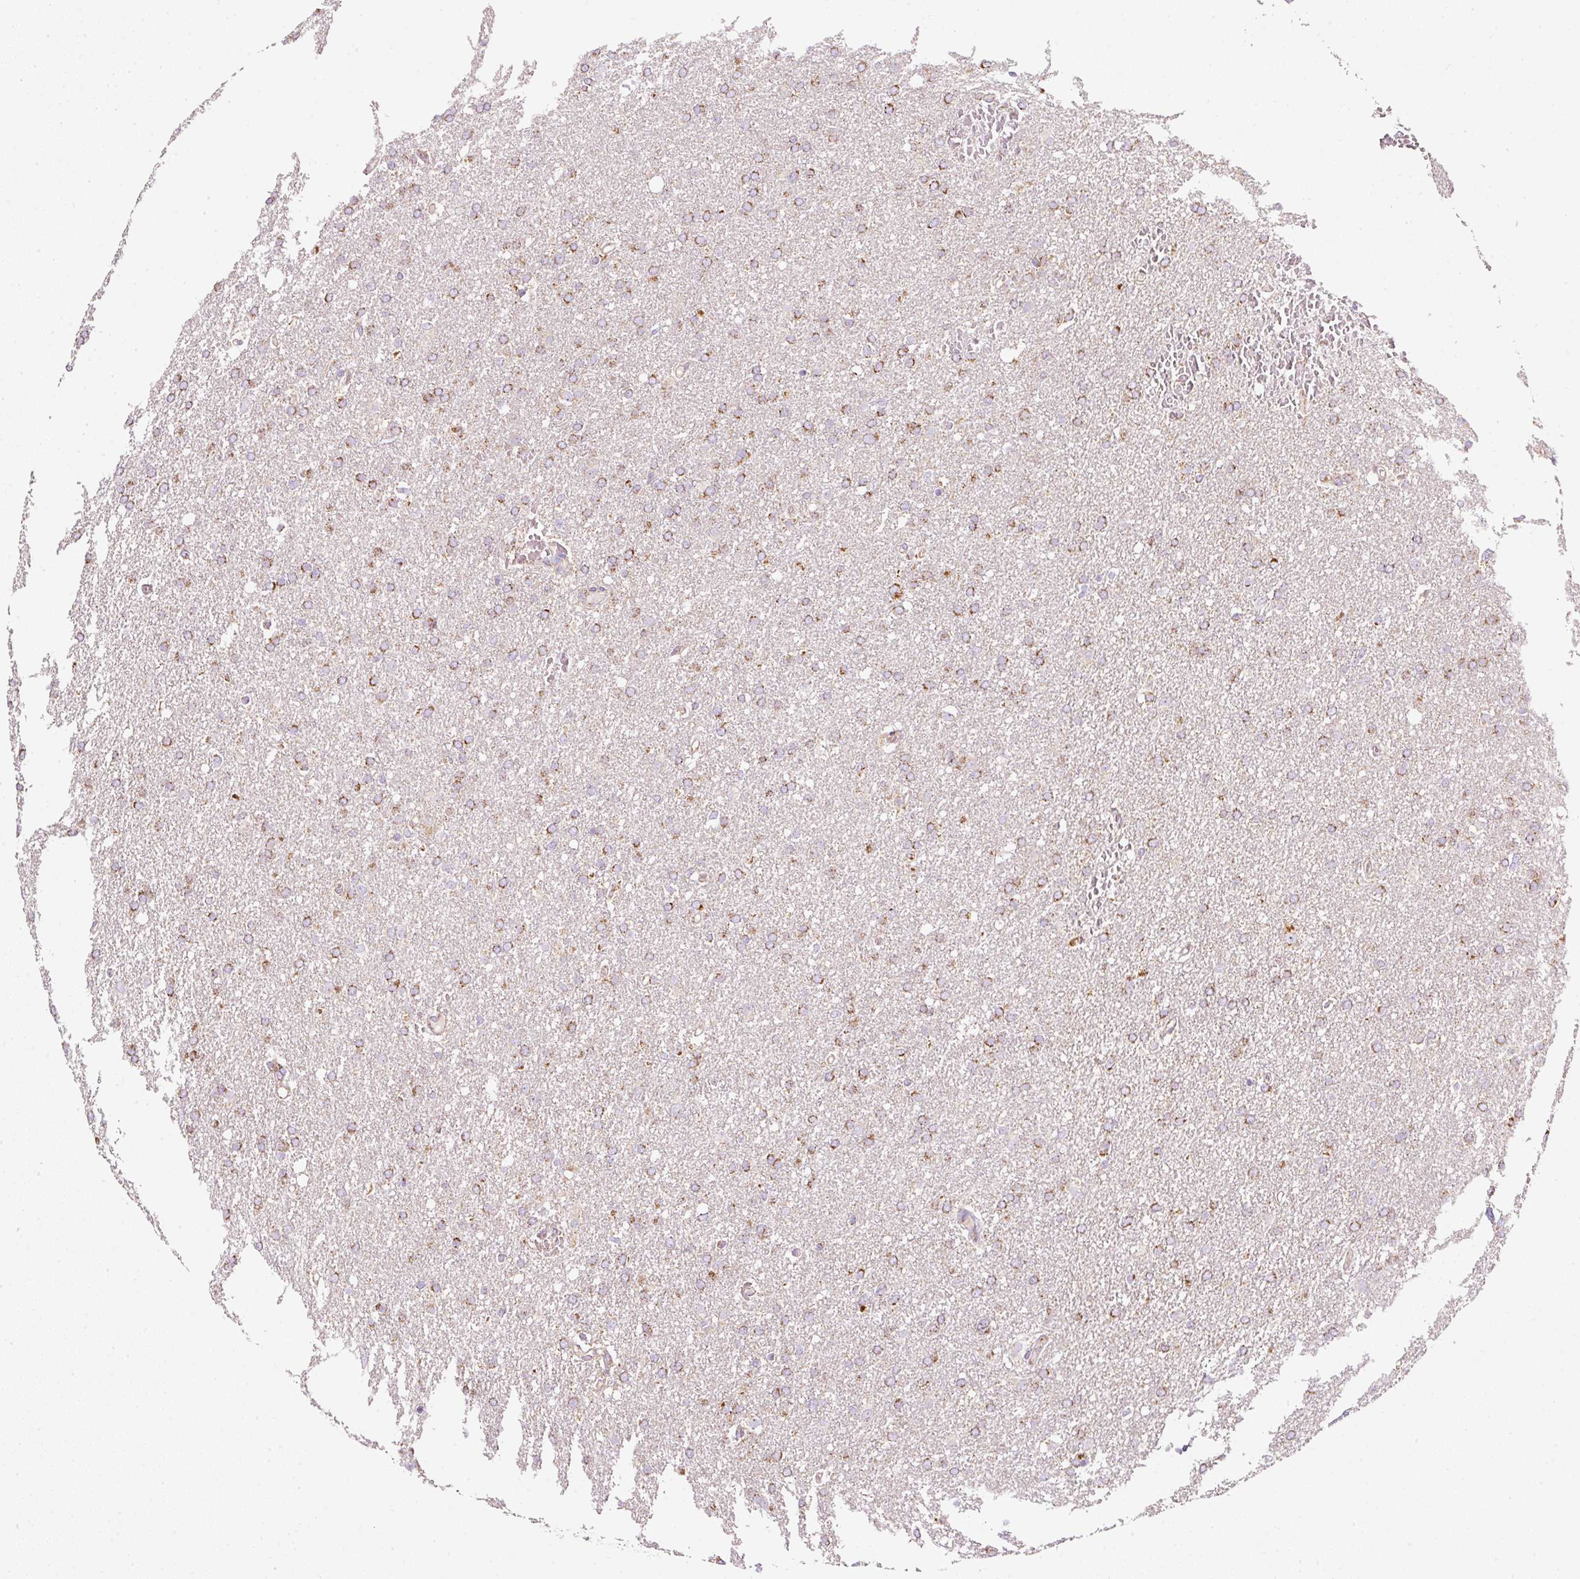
{"staining": {"intensity": "moderate", "quantity": ">75%", "location": "cytoplasmic/membranous"}, "tissue": "glioma", "cell_type": "Tumor cells", "image_type": "cancer", "snomed": [{"axis": "morphology", "description": "Glioma, malignant, High grade"}, {"axis": "topography", "description": "Cerebral cortex"}], "caption": "The photomicrograph shows a brown stain indicating the presence of a protein in the cytoplasmic/membranous of tumor cells in malignant glioma (high-grade).", "gene": "SDHA", "patient": {"sex": "female", "age": 36}}